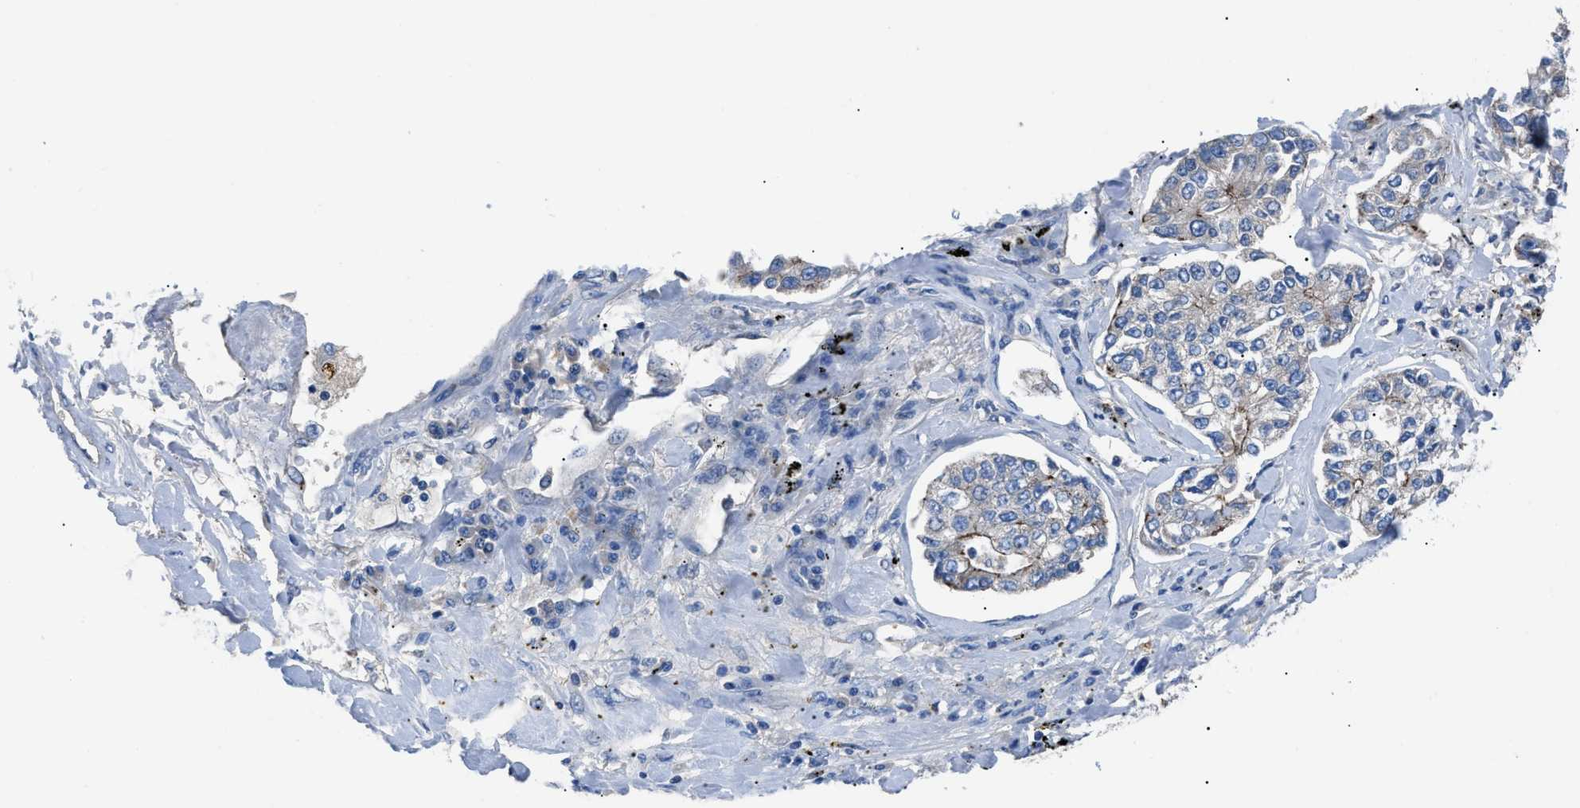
{"staining": {"intensity": "weak", "quantity": "<25%", "location": "cytoplasmic/membranous"}, "tissue": "lung cancer", "cell_type": "Tumor cells", "image_type": "cancer", "snomed": [{"axis": "morphology", "description": "Adenocarcinoma, NOS"}, {"axis": "topography", "description": "Lung"}], "caption": "Human lung adenocarcinoma stained for a protein using immunohistochemistry (IHC) demonstrates no expression in tumor cells.", "gene": "ZDHHC24", "patient": {"sex": "male", "age": 49}}